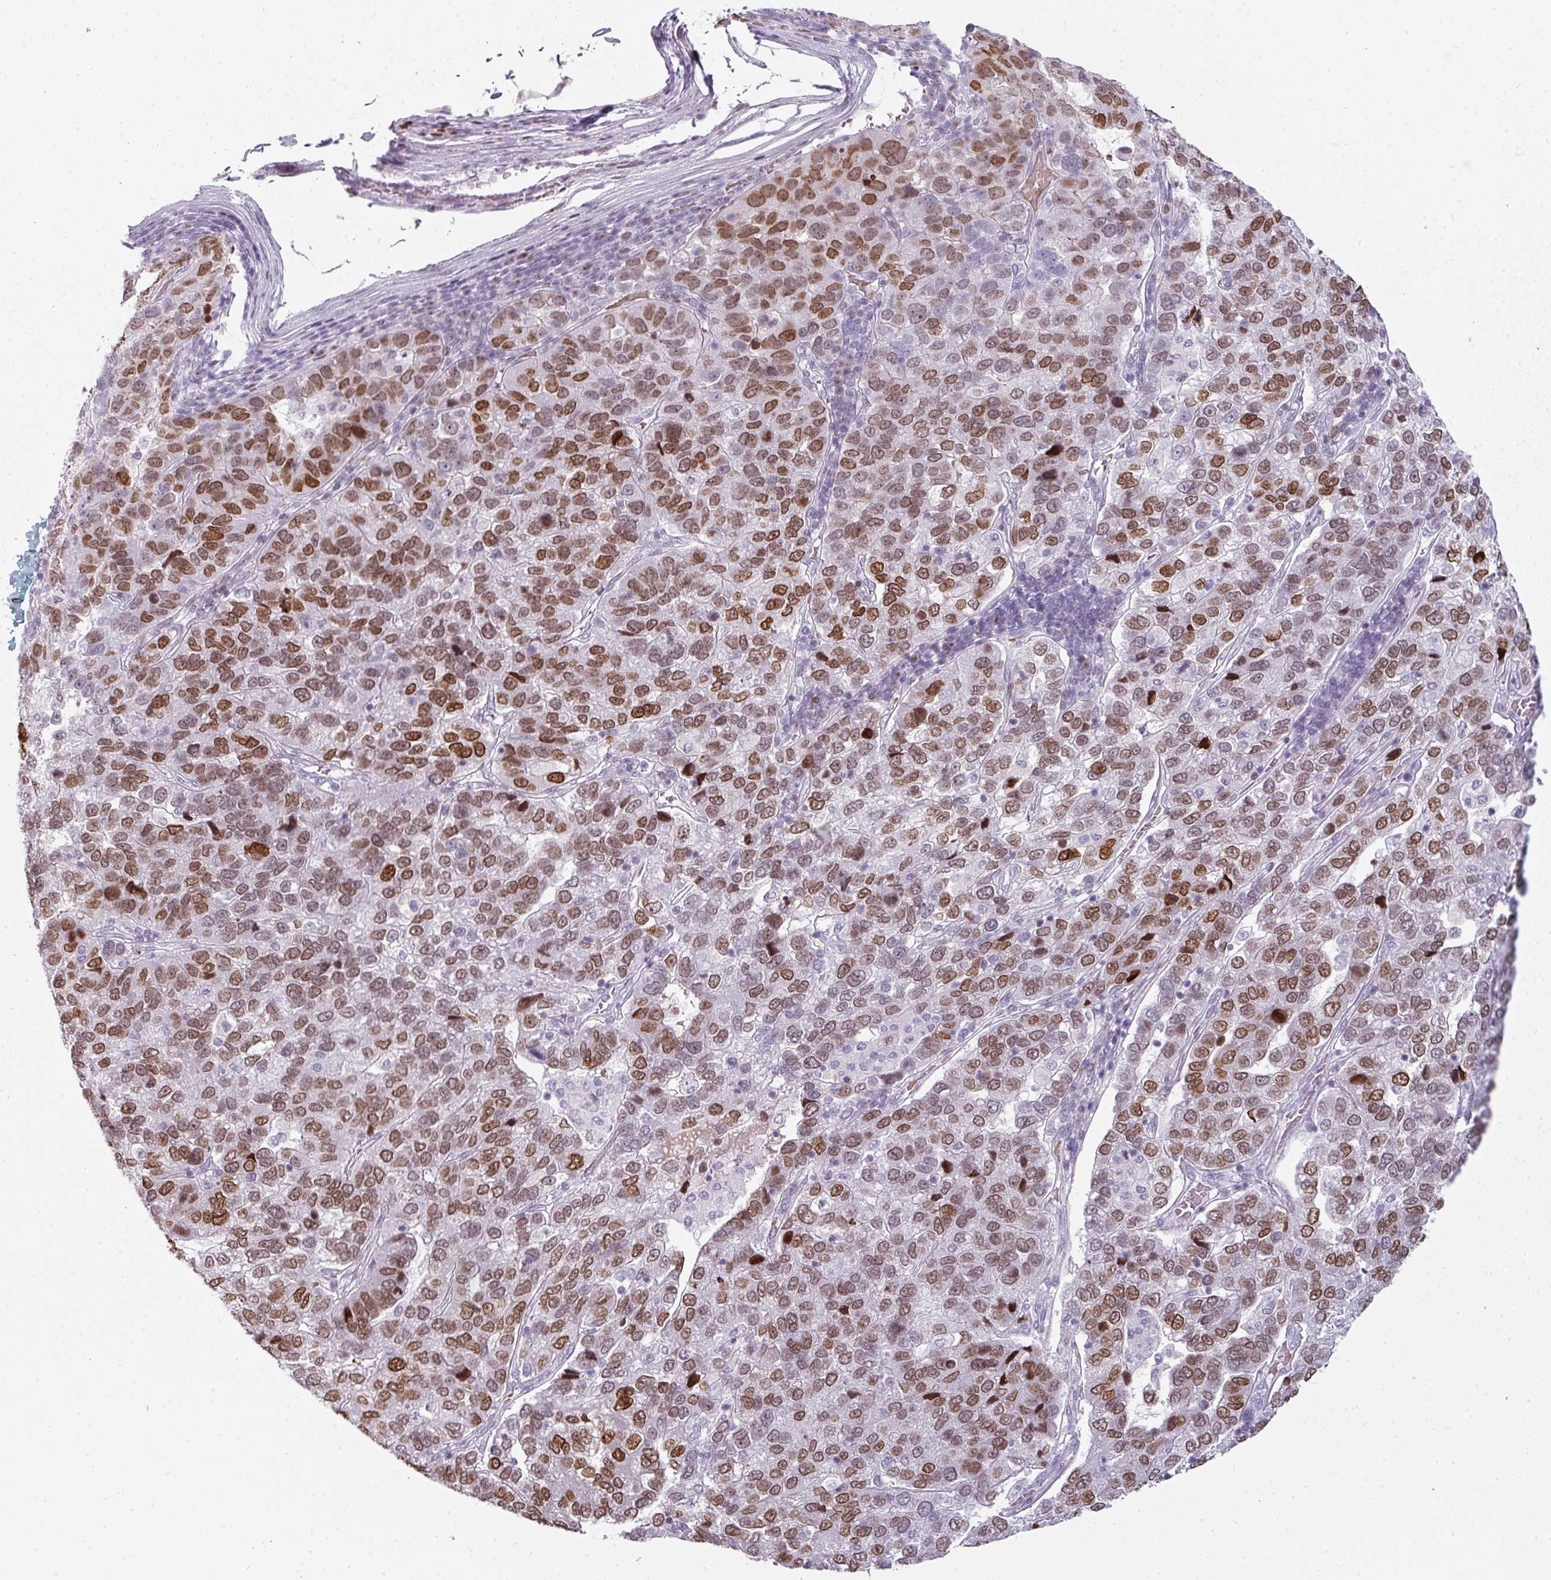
{"staining": {"intensity": "strong", "quantity": ">75%", "location": "nuclear"}, "tissue": "pancreatic cancer", "cell_type": "Tumor cells", "image_type": "cancer", "snomed": [{"axis": "morphology", "description": "Adenocarcinoma, NOS"}, {"axis": "topography", "description": "Pancreas"}], "caption": "Tumor cells exhibit strong nuclear positivity in about >75% of cells in pancreatic adenocarcinoma.", "gene": "SYT8", "patient": {"sex": "female", "age": 61}}